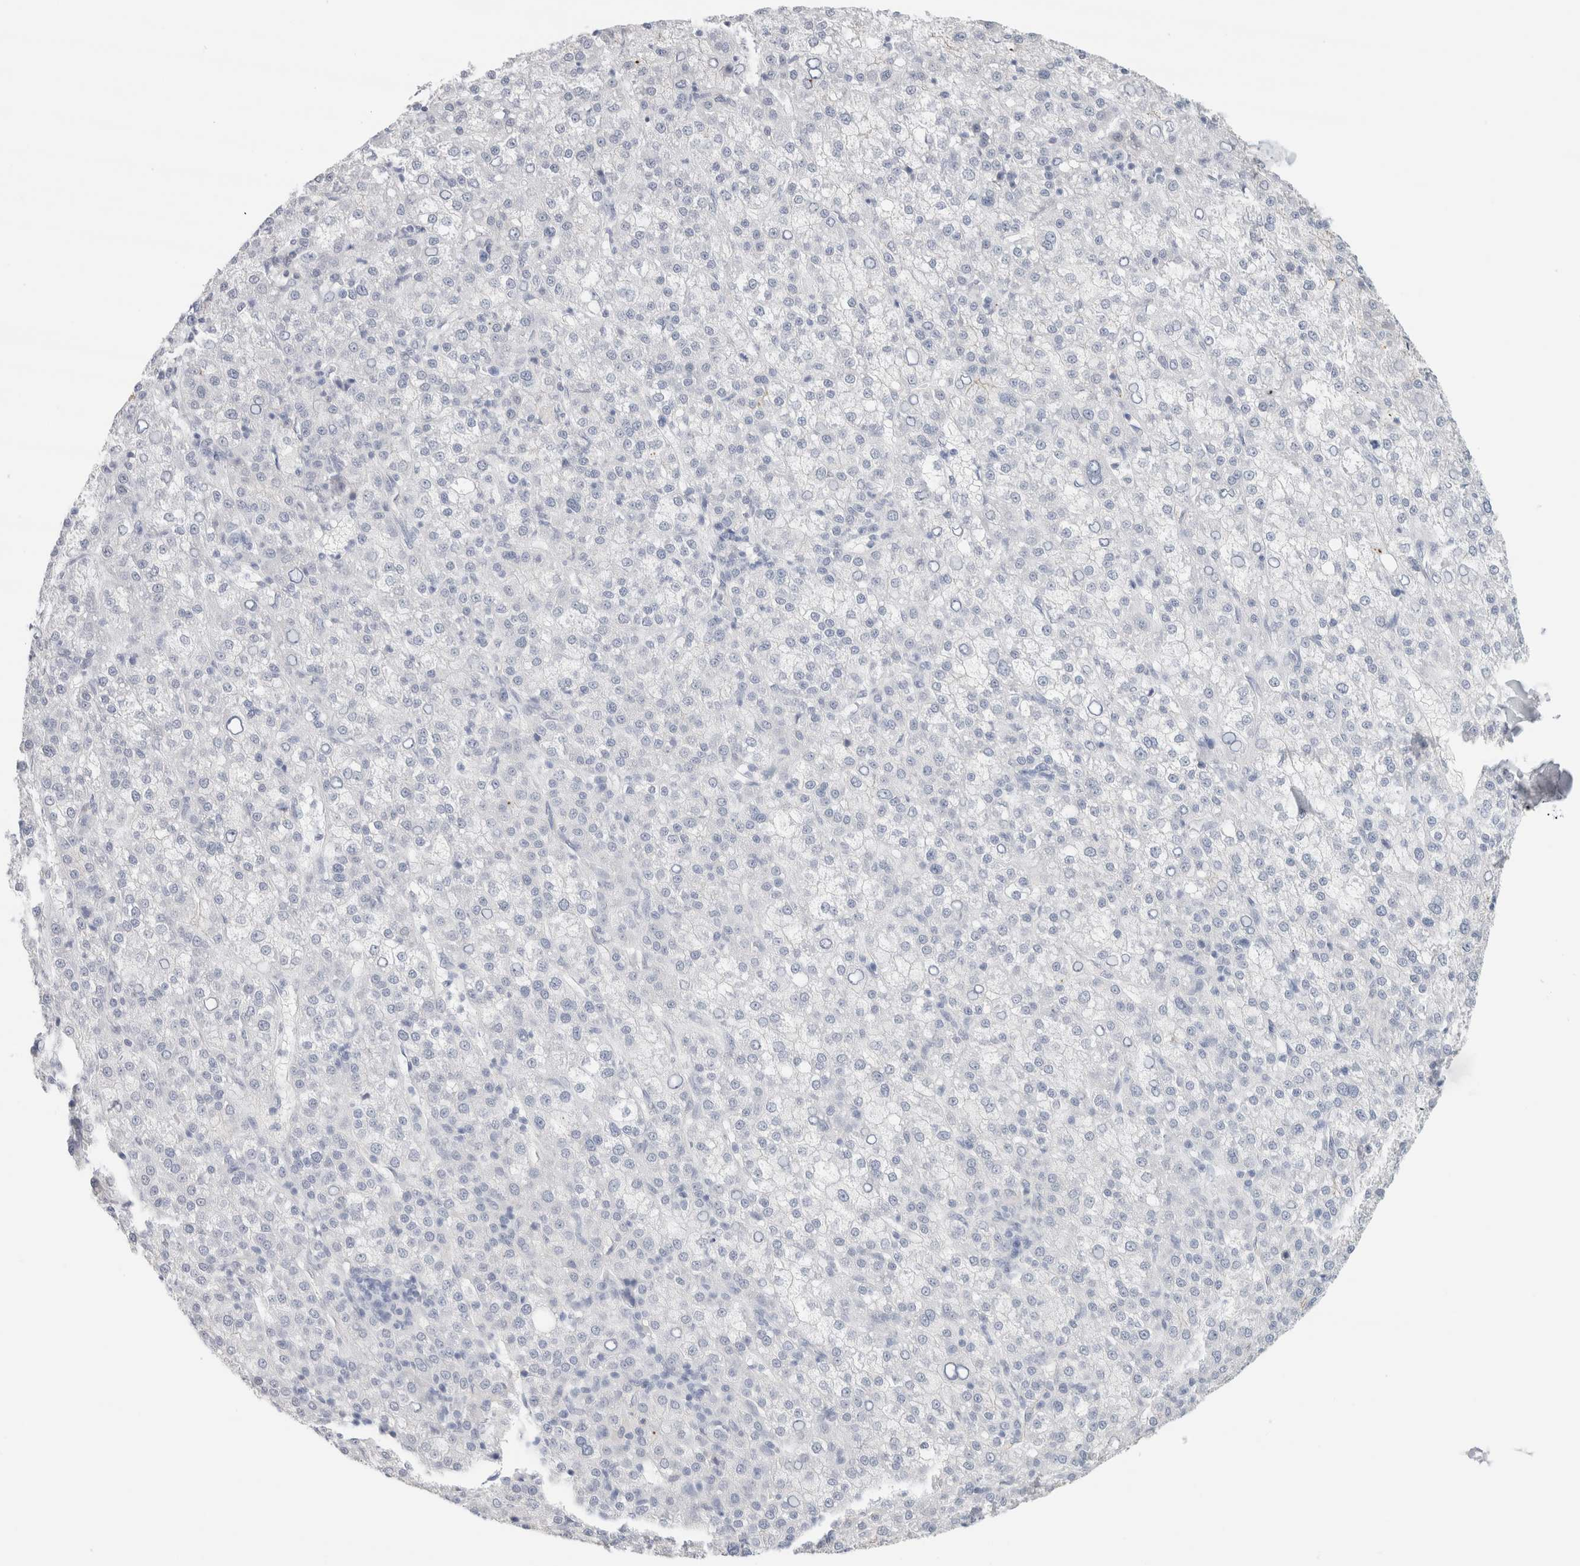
{"staining": {"intensity": "negative", "quantity": "none", "location": "none"}, "tissue": "liver cancer", "cell_type": "Tumor cells", "image_type": "cancer", "snomed": [{"axis": "morphology", "description": "Carcinoma, Hepatocellular, NOS"}, {"axis": "topography", "description": "Liver"}], "caption": "The photomicrograph exhibits no significant expression in tumor cells of hepatocellular carcinoma (liver).", "gene": "IL6", "patient": {"sex": "female", "age": 58}}